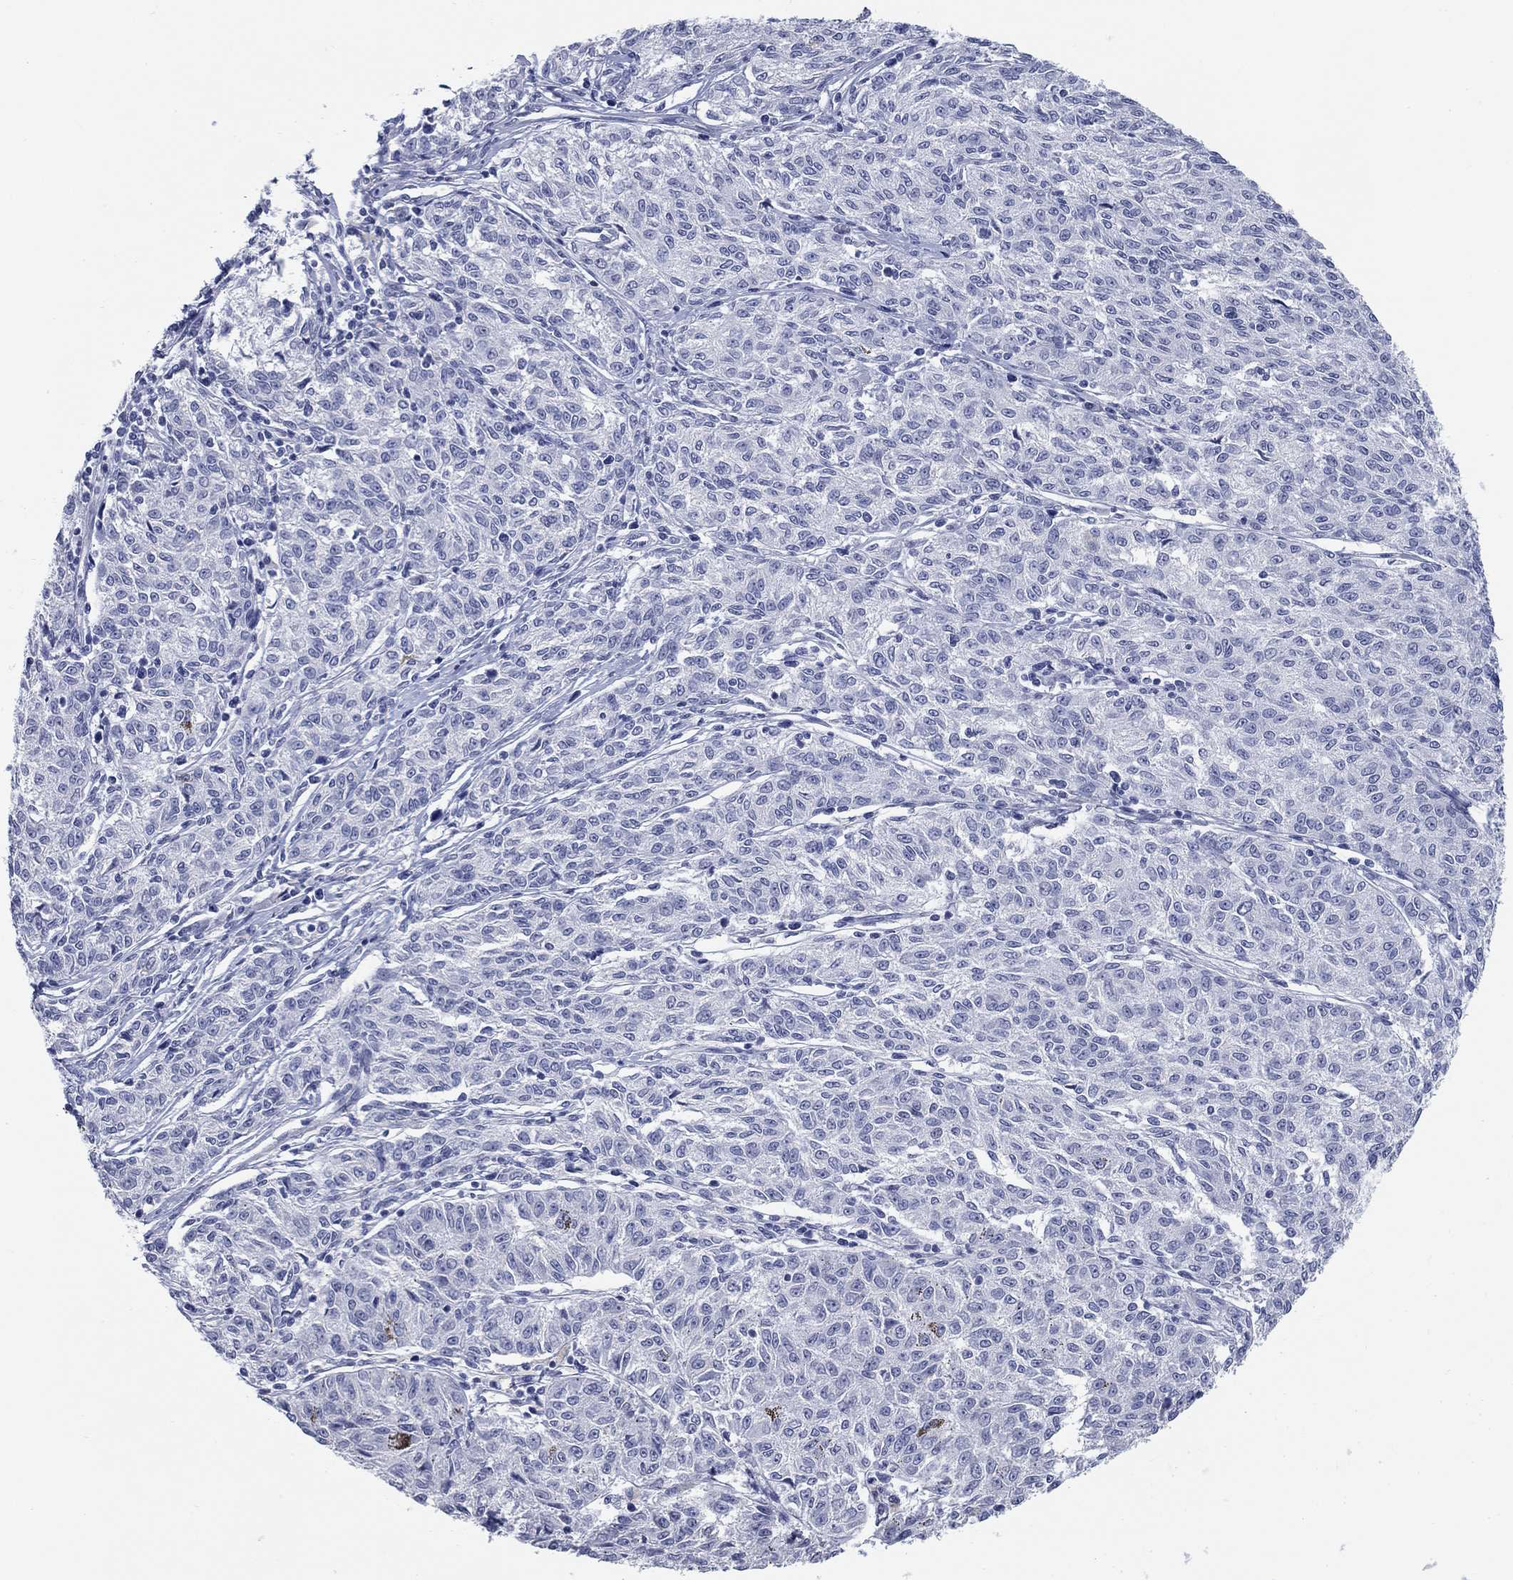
{"staining": {"intensity": "negative", "quantity": "none", "location": "none"}, "tissue": "melanoma", "cell_type": "Tumor cells", "image_type": "cancer", "snomed": [{"axis": "morphology", "description": "Malignant melanoma, NOS"}, {"axis": "topography", "description": "Skin"}], "caption": "This image is of malignant melanoma stained with immunohistochemistry to label a protein in brown with the nuclei are counter-stained blue. There is no expression in tumor cells.", "gene": "ATP6V1G2", "patient": {"sex": "female", "age": 72}}